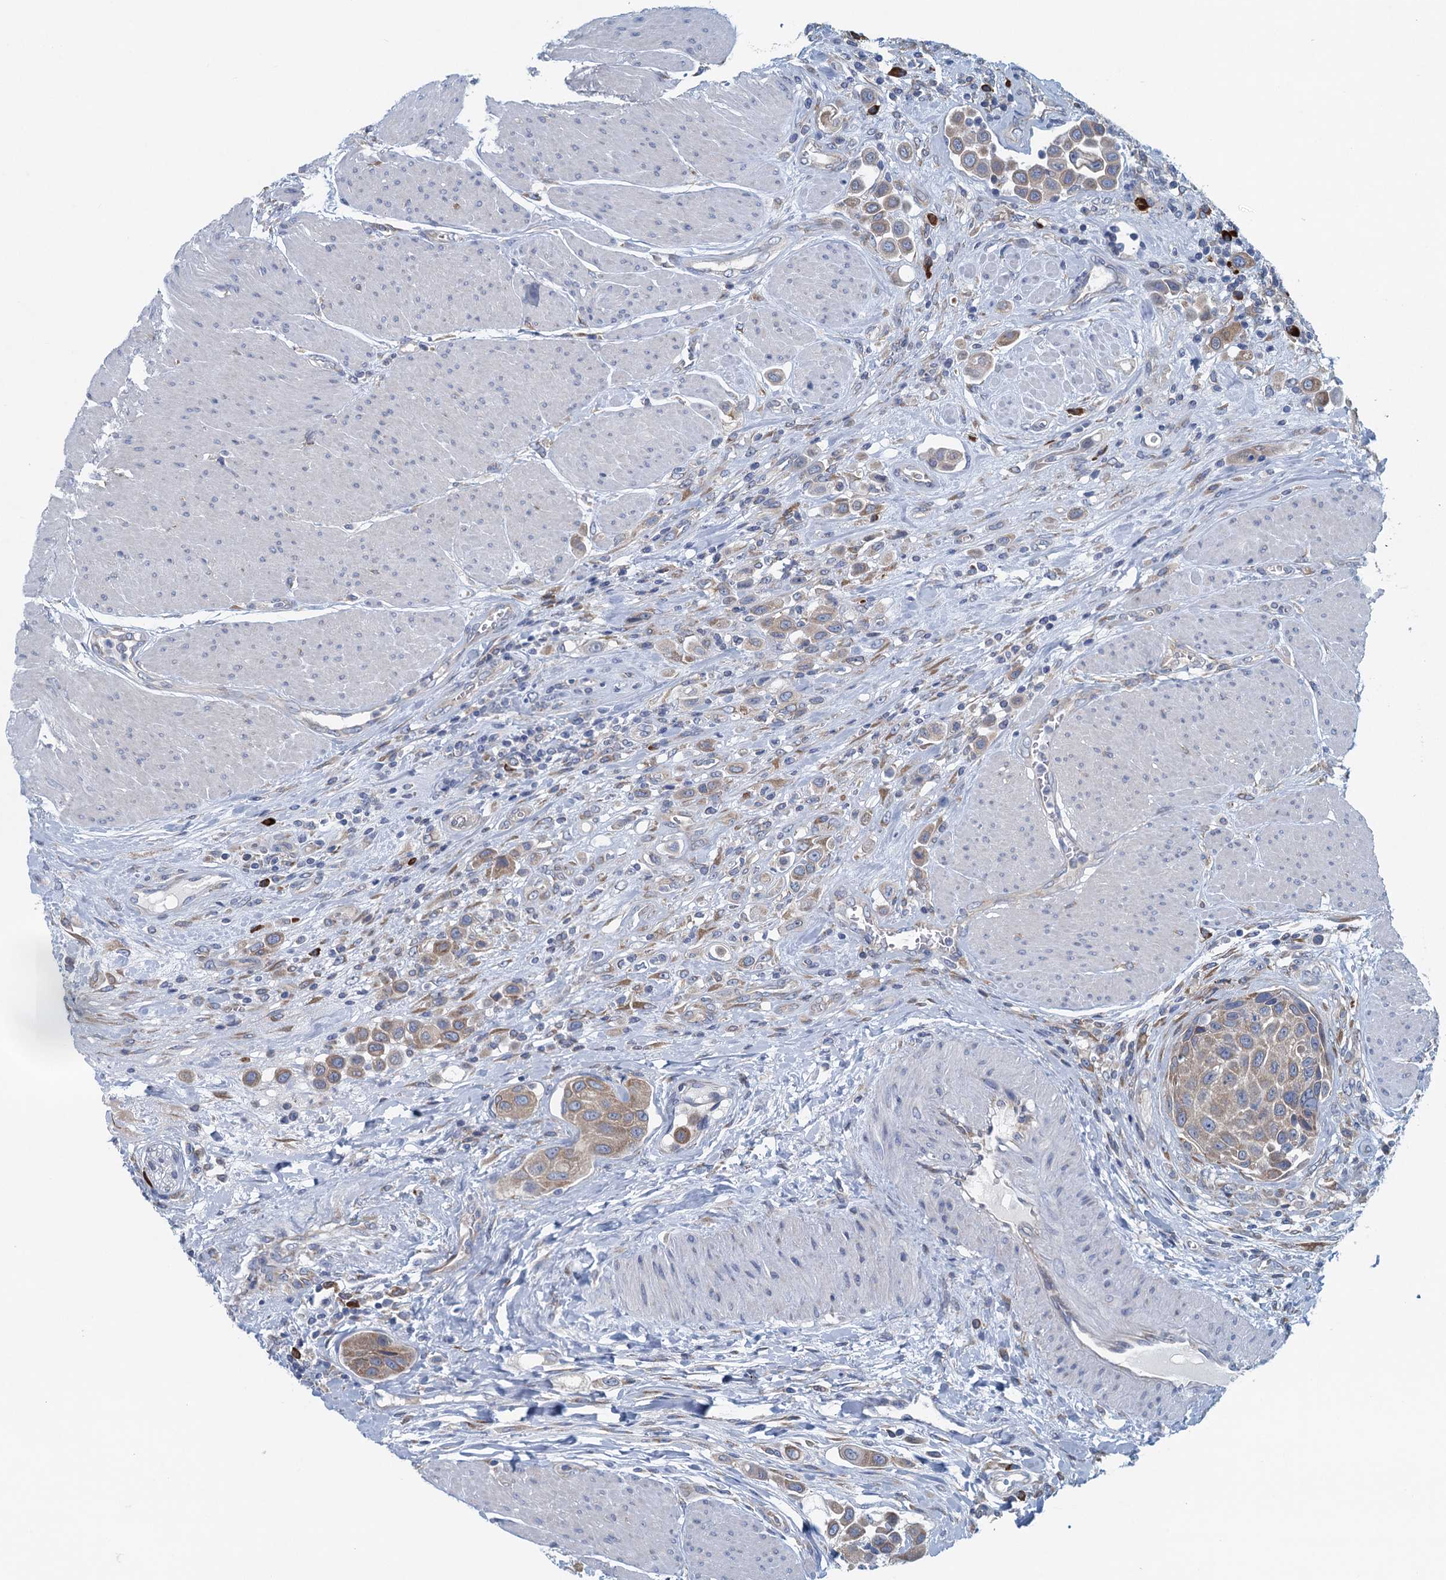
{"staining": {"intensity": "moderate", "quantity": ">75%", "location": "cytoplasmic/membranous"}, "tissue": "urothelial cancer", "cell_type": "Tumor cells", "image_type": "cancer", "snomed": [{"axis": "morphology", "description": "Urothelial carcinoma, High grade"}, {"axis": "topography", "description": "Urinary bladder"}], "caption": "DAB immunohistochemical staining of human high-grade urothelial carcinoma demonstrates moderate cytoplasmic/membranous protein expression in about >75% of tumor cells. (DAB (3,3'-diaminobenzidine) IHC with brightfield microscopy, high magnification).", "gene": "MYDGF", "patient": {"sex": "male", "age": 50}}